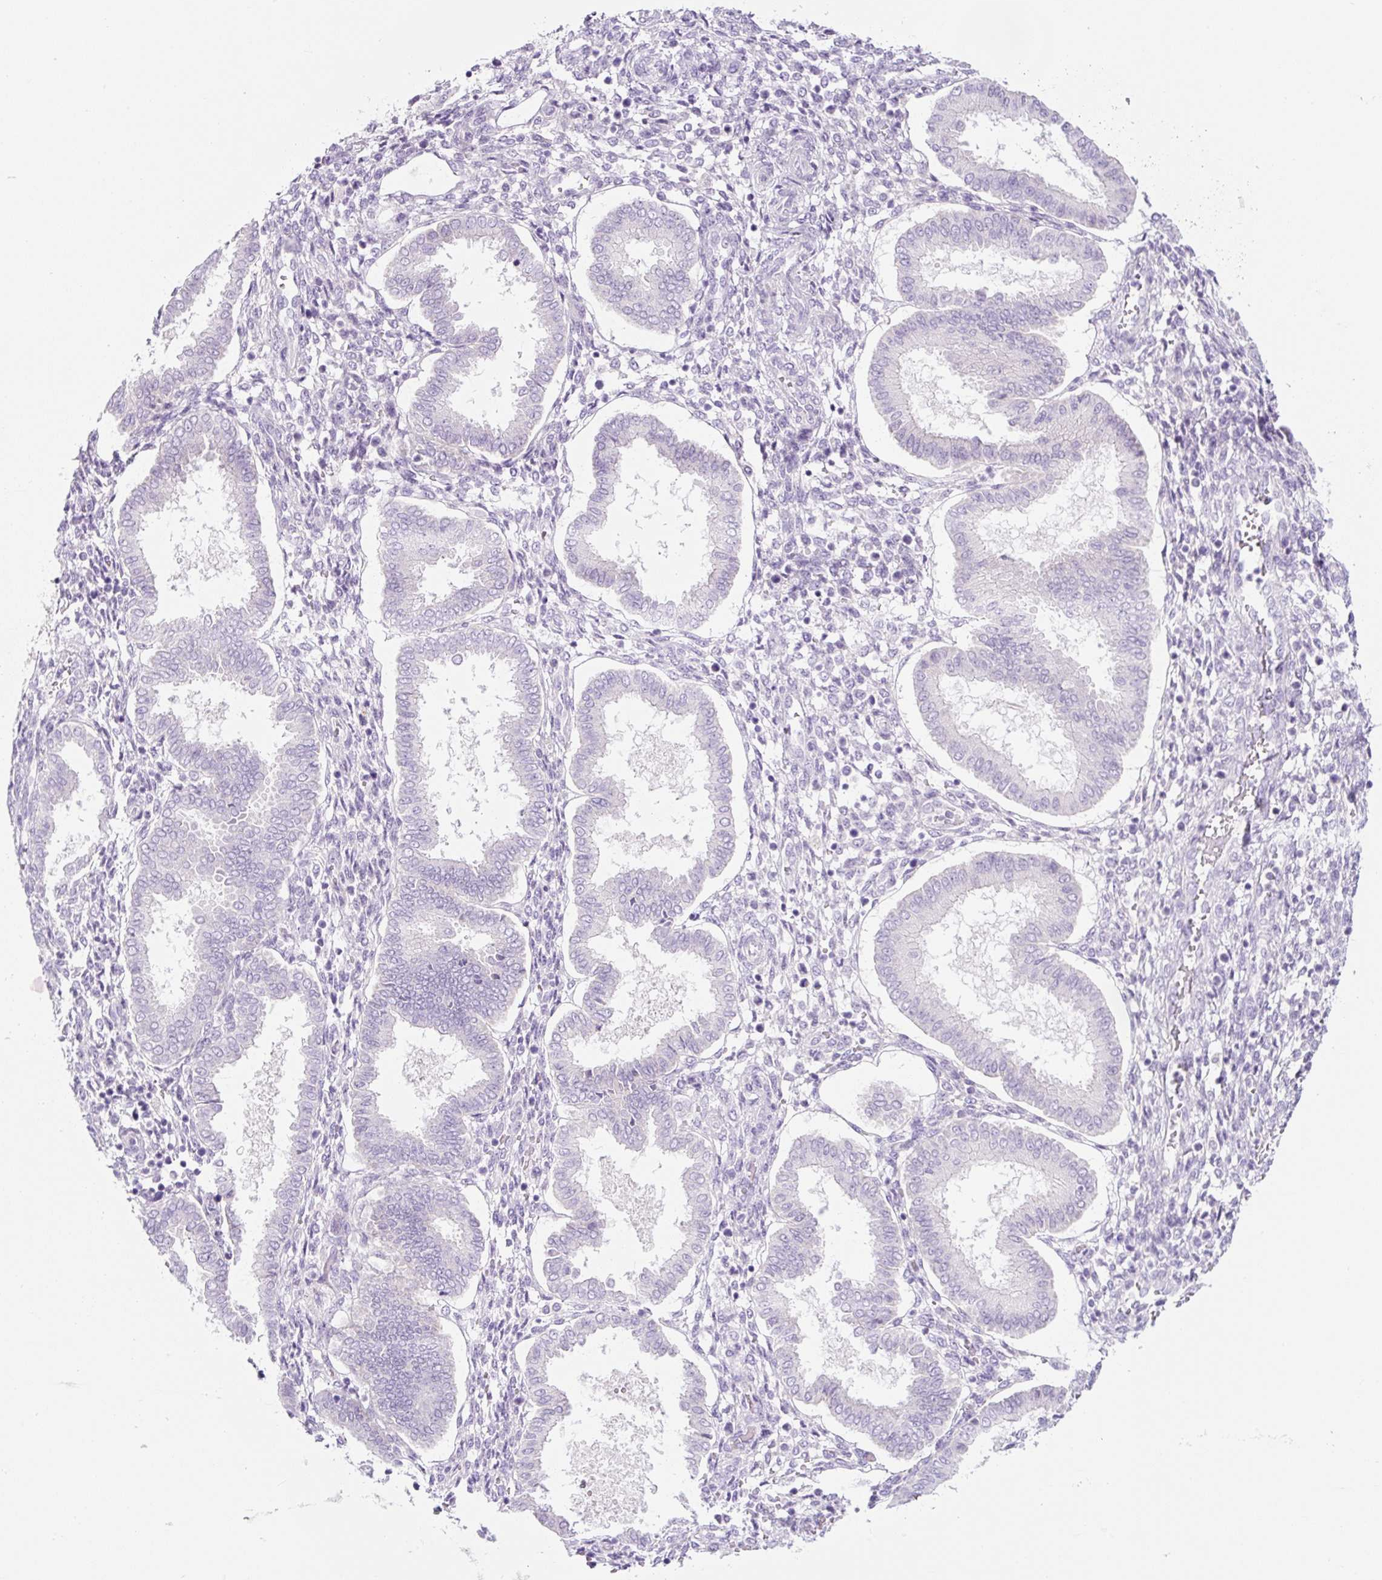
{"staining": {"intensity": "negative", "quantity": "none", "location": "none"}, "tissue": "endometrium", "cell_type": "Cells in endometrial stroma", "image_type": "normal", "snomed": [{"axis": "morphology", "description": "Normal tissue, NOS"}, {"axis": "topography", "description": "Endometrium"}], "caption": "Histopathology image shows no protein positivity in cells in endometrial stroma of benign endometrium. (DAB IHC visualized using brightfield microscopy, high magnification).", "gene": "RNF212B", "patient": {"sex": "female", "age": 24}}